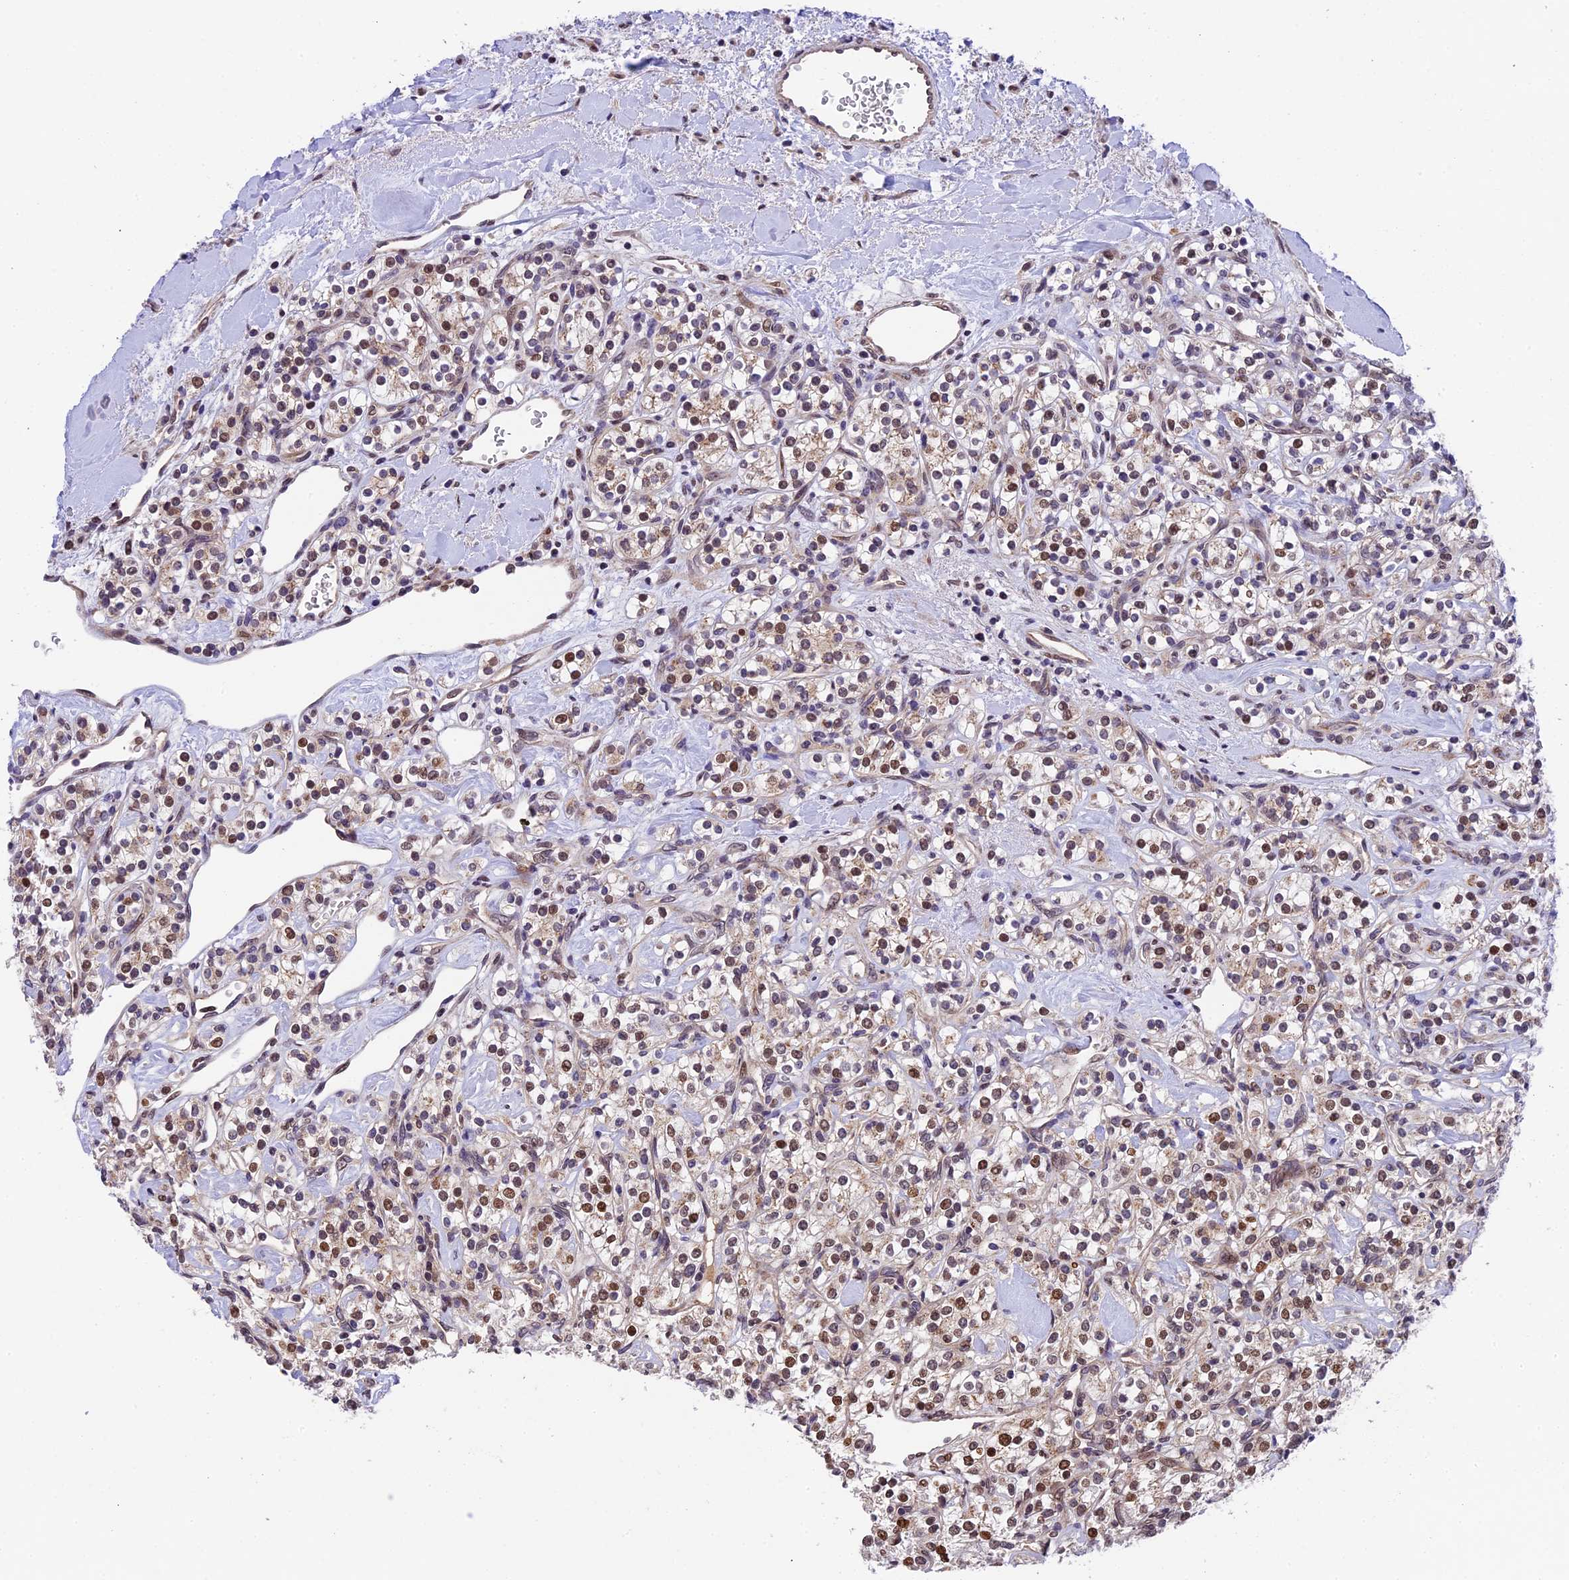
{"staining": {"intensity": "moderate", "quantity": ">75%", "location": "nuclear"}, "tissue": "renal cancer", "cell_type": "Tumor cells", "image_type": "cancer", "snomed": [{"axis": "morphology", "description": "Adenocarcinoma, NOS"}, {"axis": "topography", "description": "Kidney"}], "caption": "Brown immunohistochemical staining in human renal cancer (adenocarcinoma) displays moderate nuclear staining in about >75% of tumor cells. (IHC, brightfield microscopy, high magnification).", "gene": "CCSER1", "patient": {"sex": "male", "age": 77}}